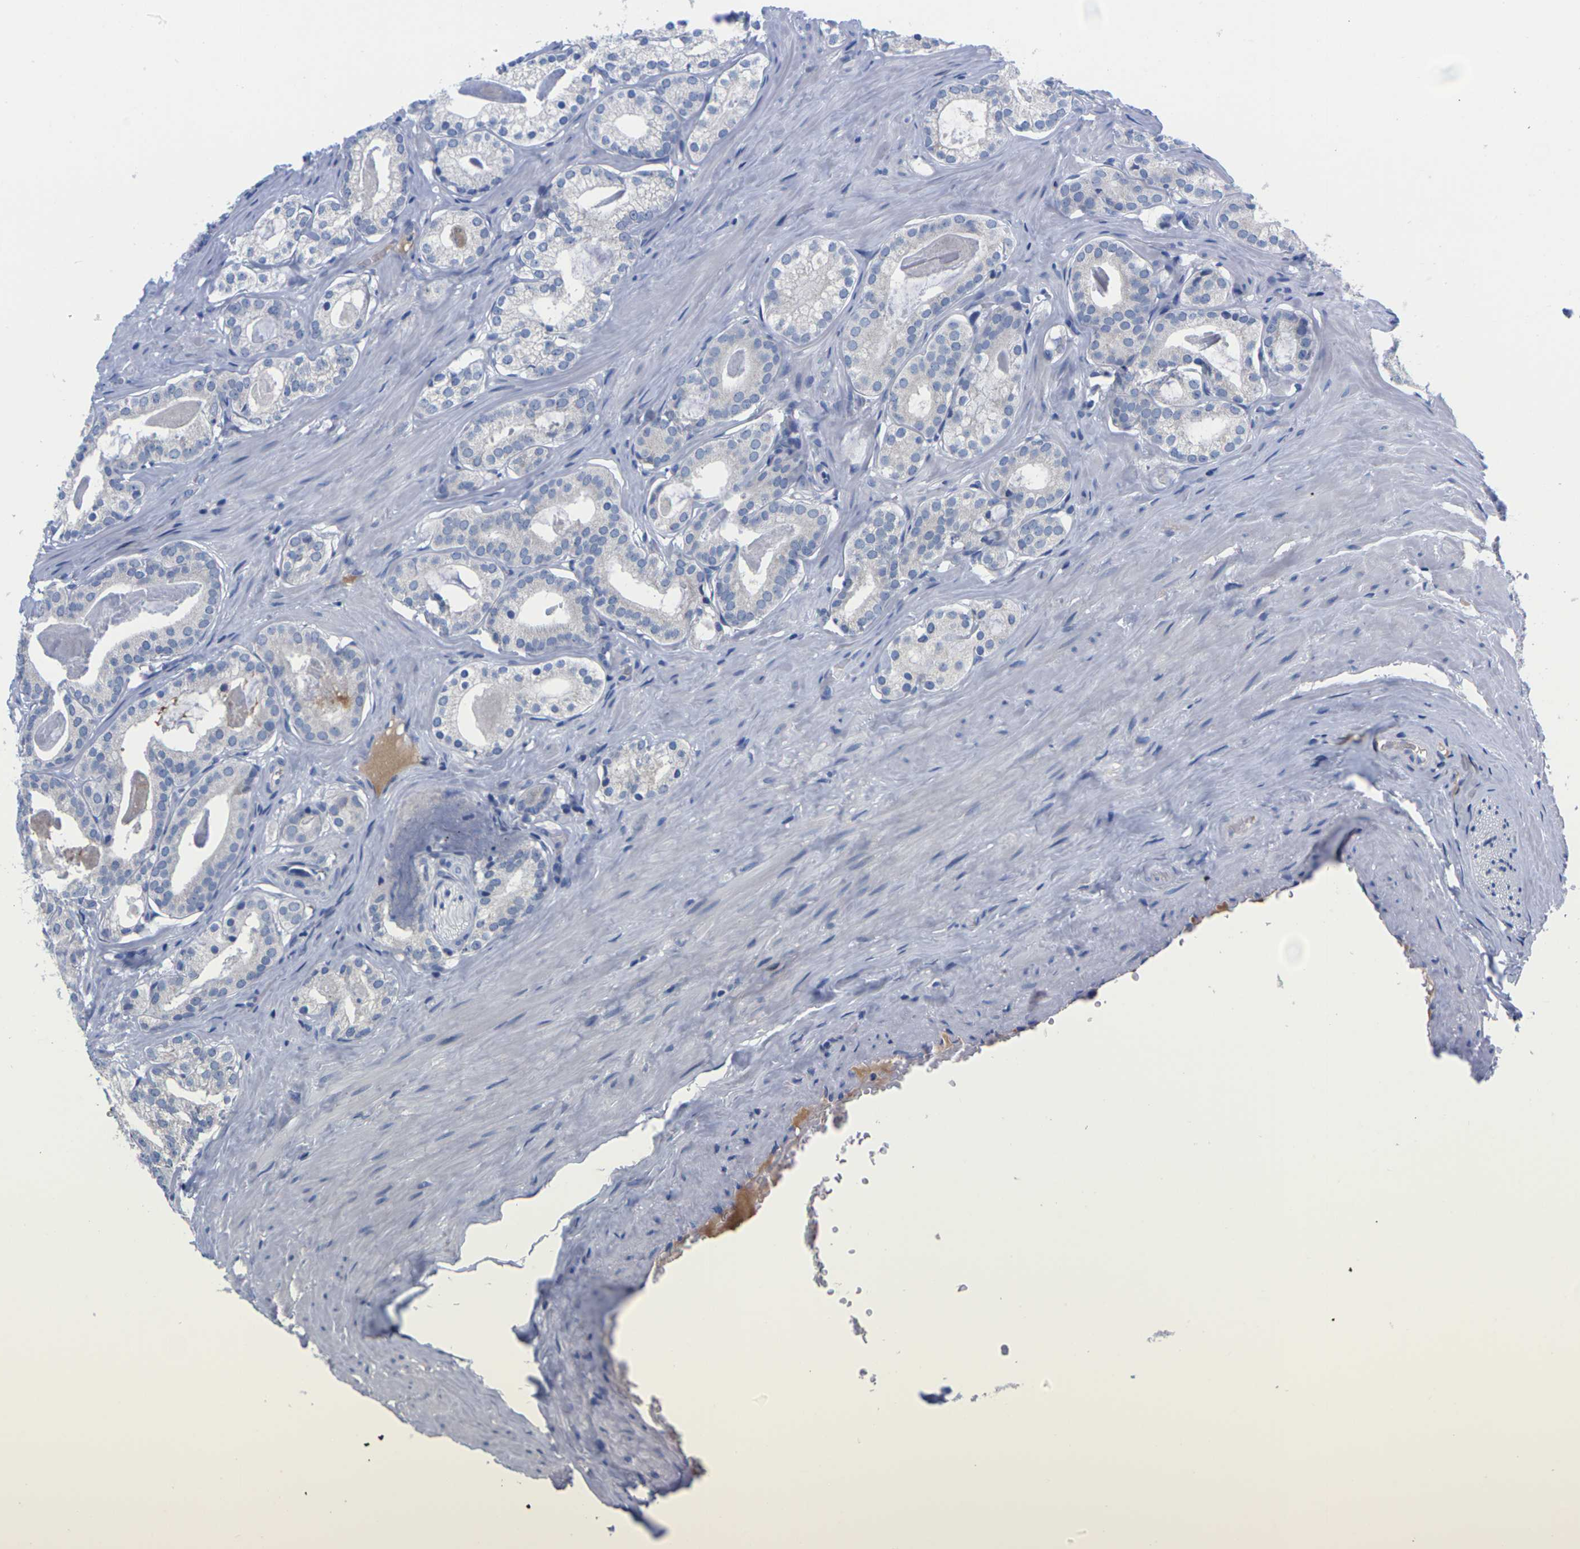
{"staining": {"intensity": "negative", "quantity": "none", "location": "none"}, "tissue": "prostate cancer", "cell_type": "Tumor cells", "image_type": "cancer", "snomed": [{"axis": "morphology", "description": "Adenocarcinoma, Low grade"}, {"axis": "topography", "description": "Prostate"}], "caption": "A high-resolution micrograph shows IHC staining of prostate cancer, which reveals no significant positivity in tumor cells.", "gene": "FAM210A", "patient": {"sex": "male", "age": 59}}